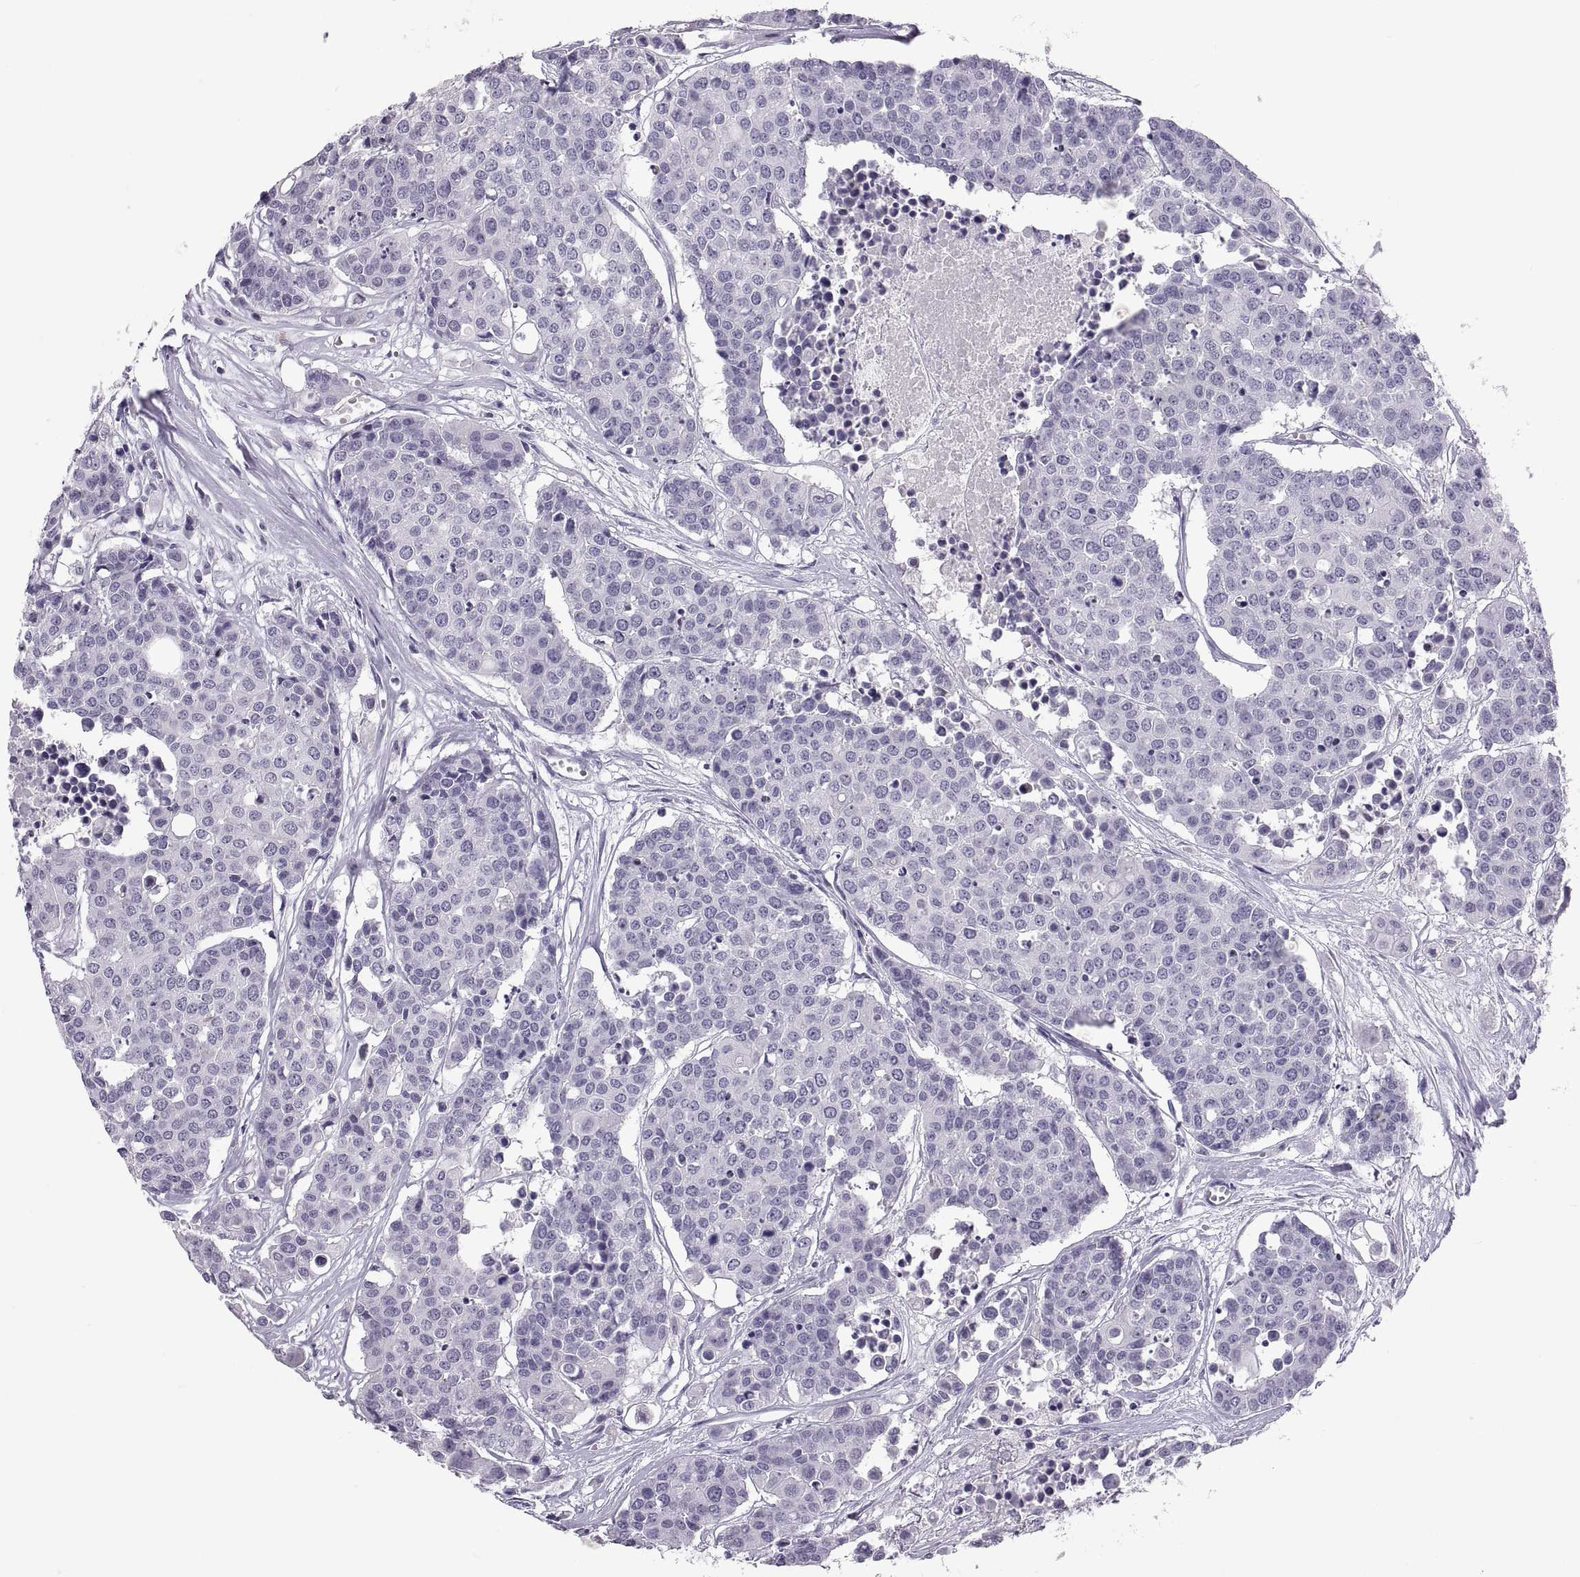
{"staining": {"intensity": "negative", "quantity": "none", "location": "none"}, "tissue": "carcinoid", "cell_type": "Tumor cells", "image_type": "cancer", "snomed": [{"axis": "morphology", "description": "Carcinoid, malignant, NOS"}, {"axis": "topography", "description": "Colon"}], "caption": "This is an immunohistochemistry photomicrograph of carcinoid. There is no expression in tumor cells.", "gene": "QRICH2", "patient": {"sex": "male", "age": 81}}